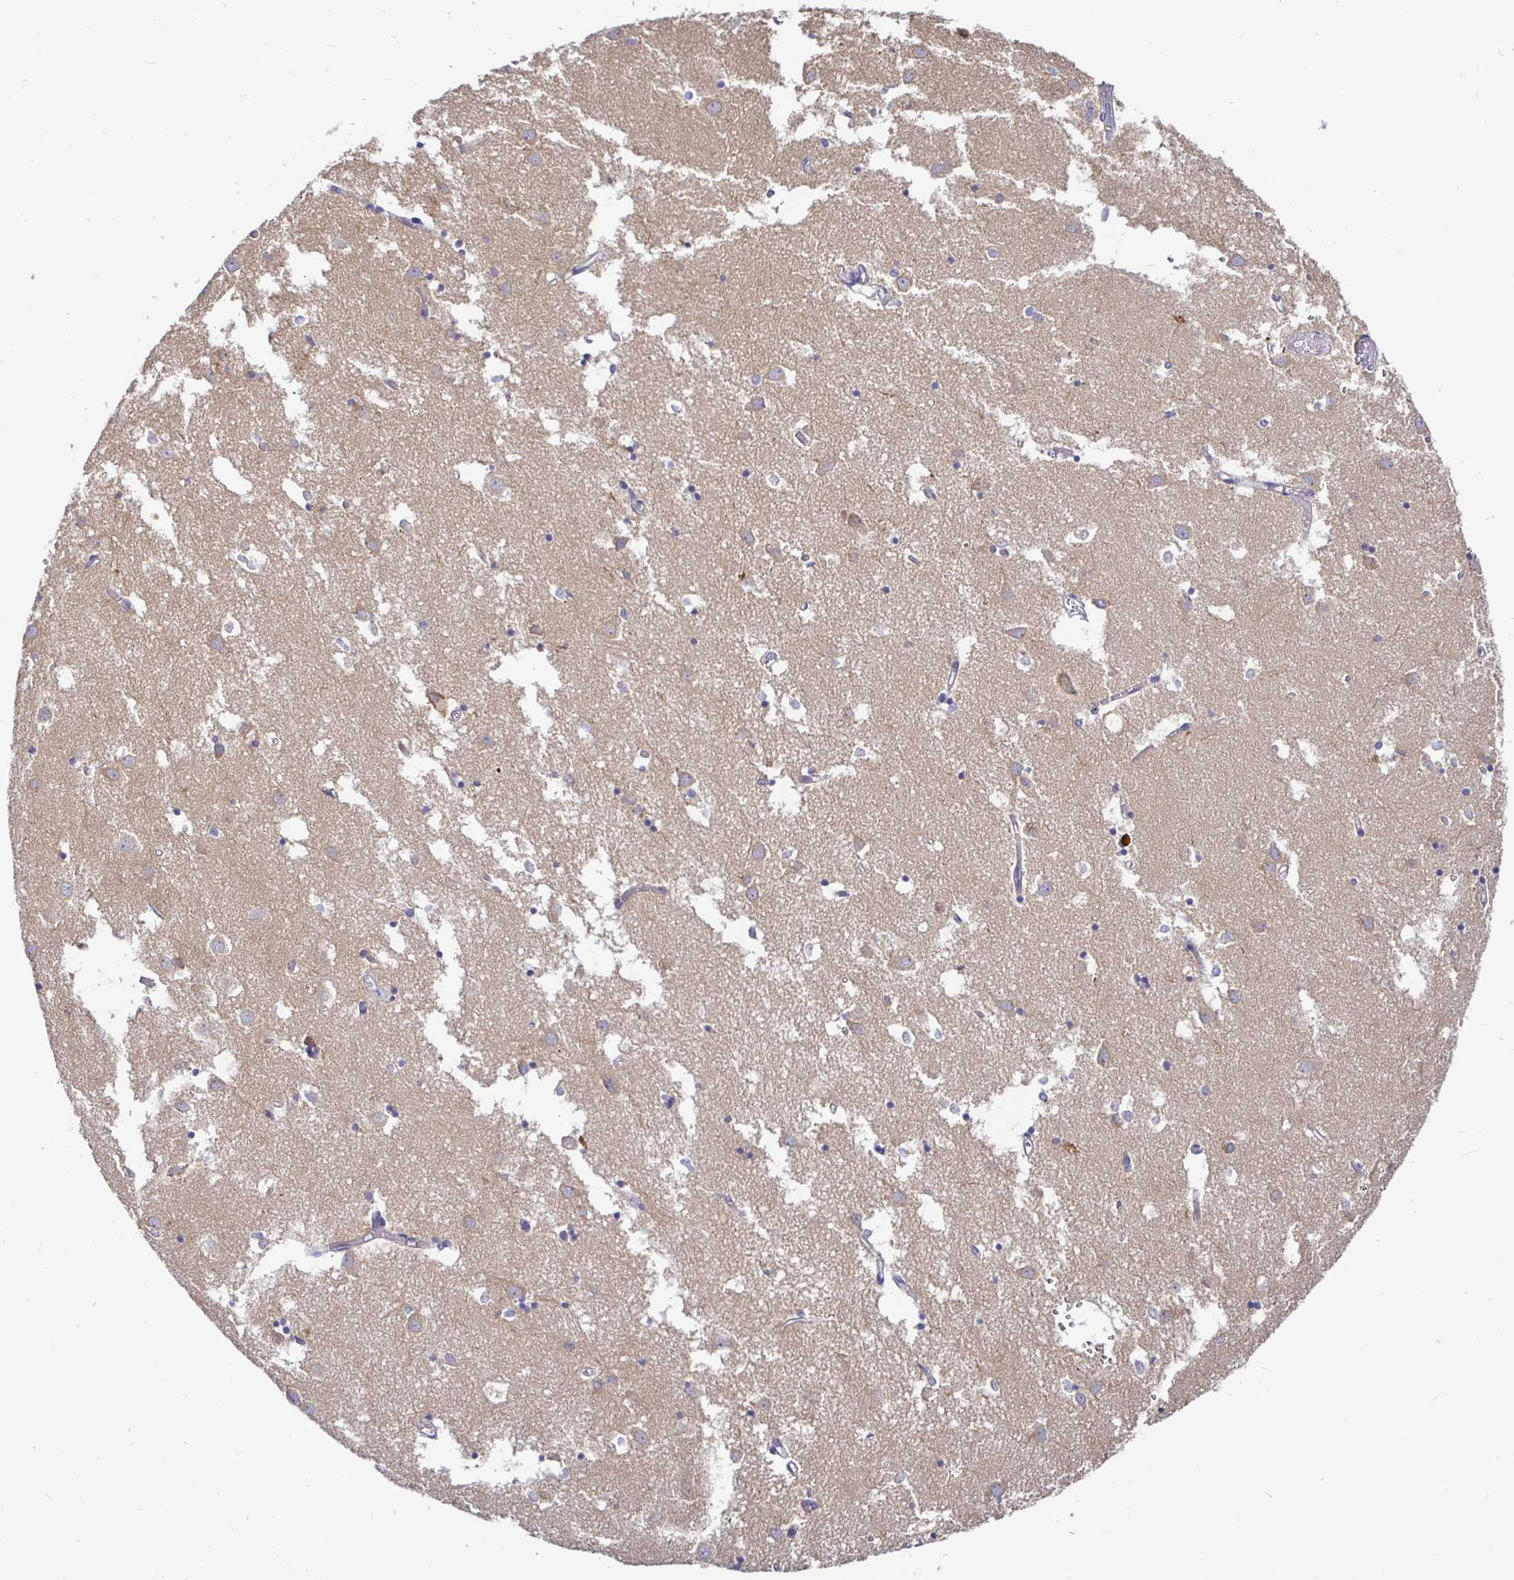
{"staining": {"intensity": "negative", "quantity": "none", "location": "none"}, "tissue": "caudate", "cell_type": "Glial cells", "image_type": "normal", "snomed": [{"axis": "morphology", "description": "Normal tissue, NOS"}, {"axis": "topography", "description": "Lateral ventricle wall"}], "caption": "The immunohistochemistry (IHC) histopathology image has no significant staining in glial cells of caudate.", "gene": "KIF21A", "patient": {"sex": "male", "age": 70}}